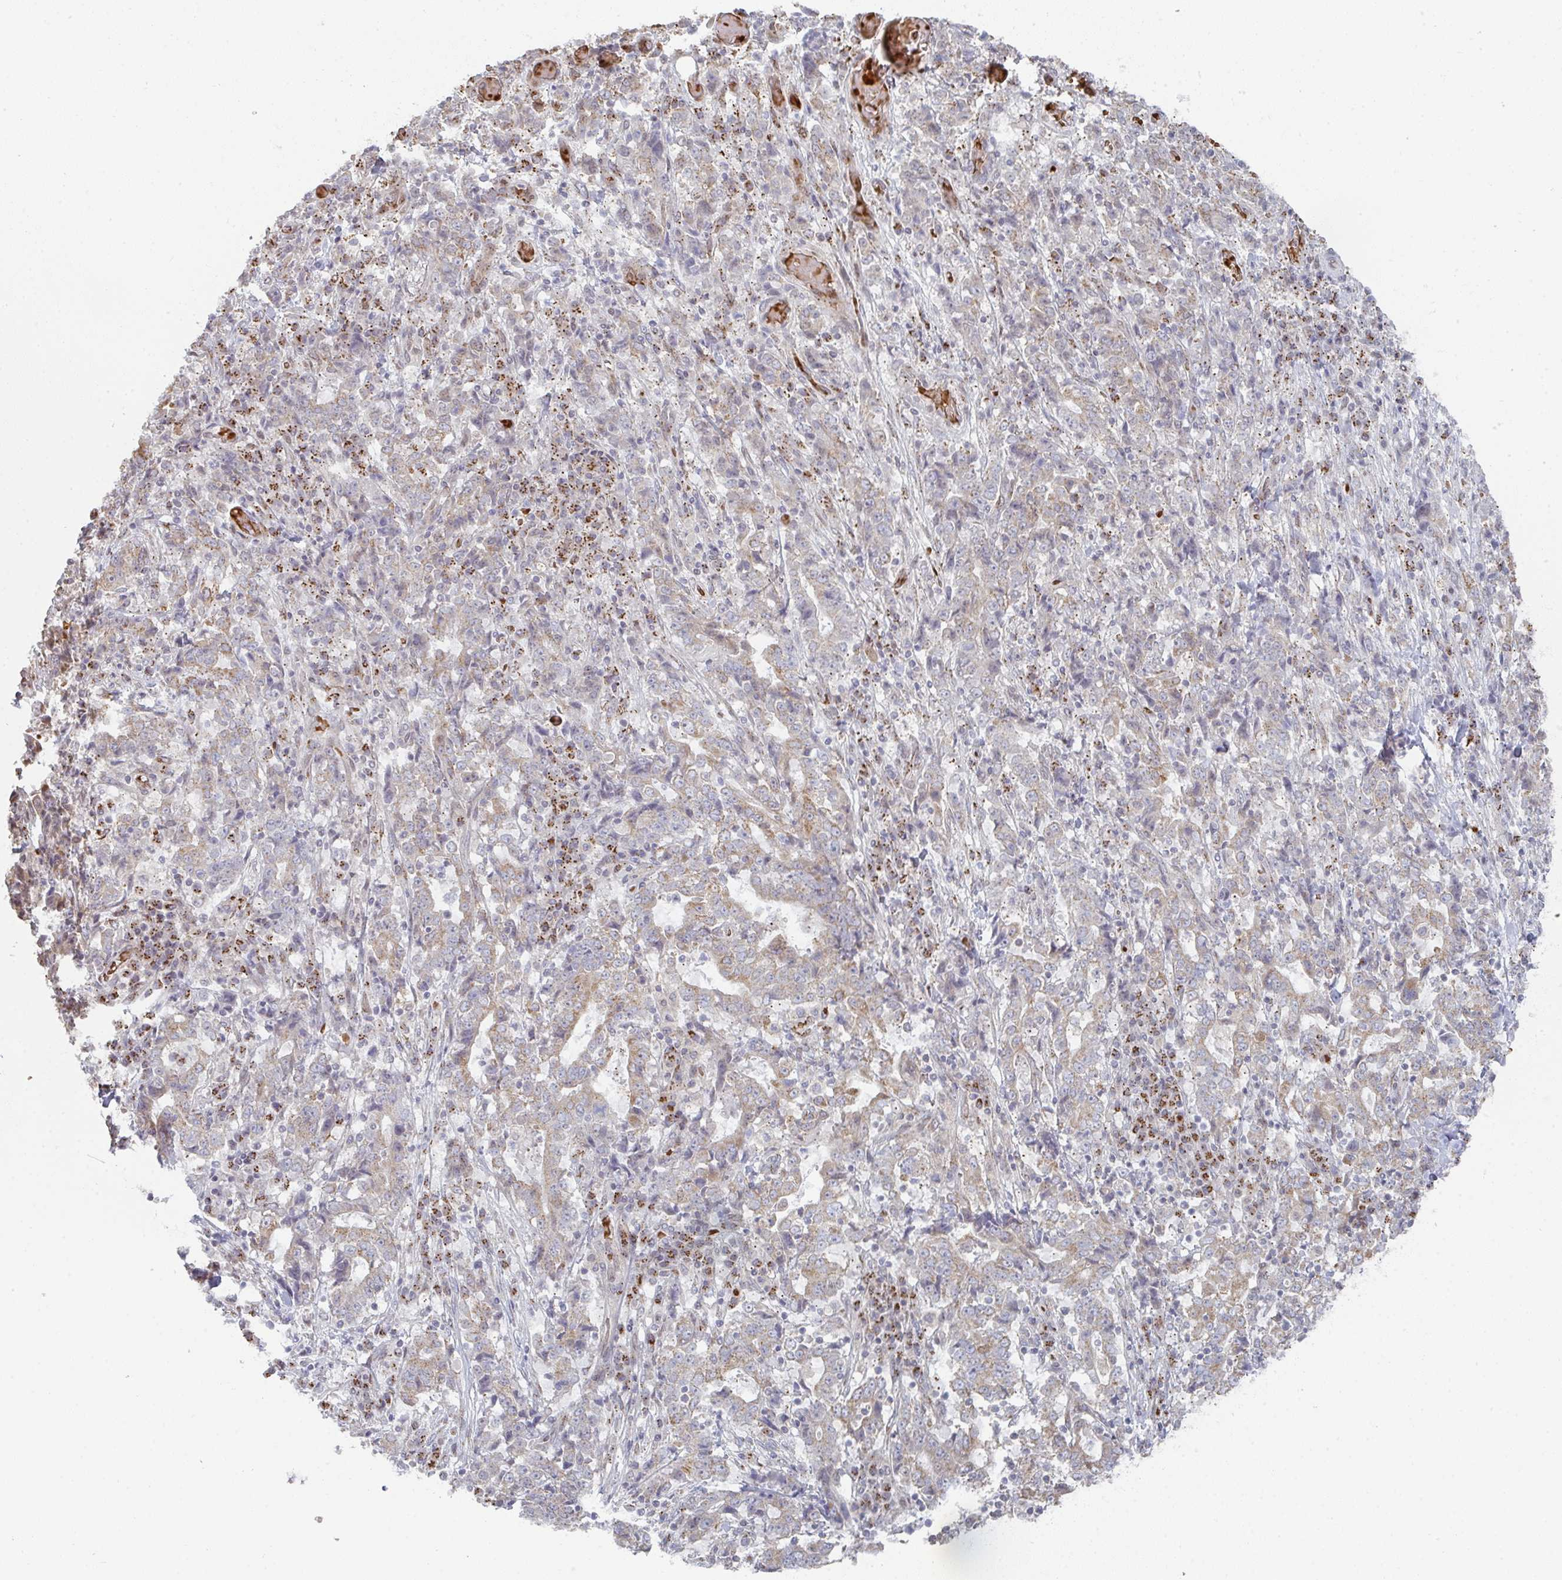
{"staining": {"intensity": "moderate", "quantity": ">75%", "location": "cytoplasmic/membranous"}, "tissue": "stomach cancer", "cell_type": "Tumor cells", "image_type": "cancer", "snomed": [{"axis": "morphology", "description": "Normal tissue, NOS"}, {"axis": "morphology", "description": "Adenocarcinoma, NOS"}, {"axis": "topography", "description": "Stomach, upper"}, {"axis": "topography", "description": "Stomach"}], "caption": "Immunohistochemical staining of human adenocarcinoma (stomach) reveals medium levels of moderate cytoplasmic/membranous staining in about >75% of tumor cells.", "gene": "ZNF526", "patient": {"sex": "male", "age": 59}}